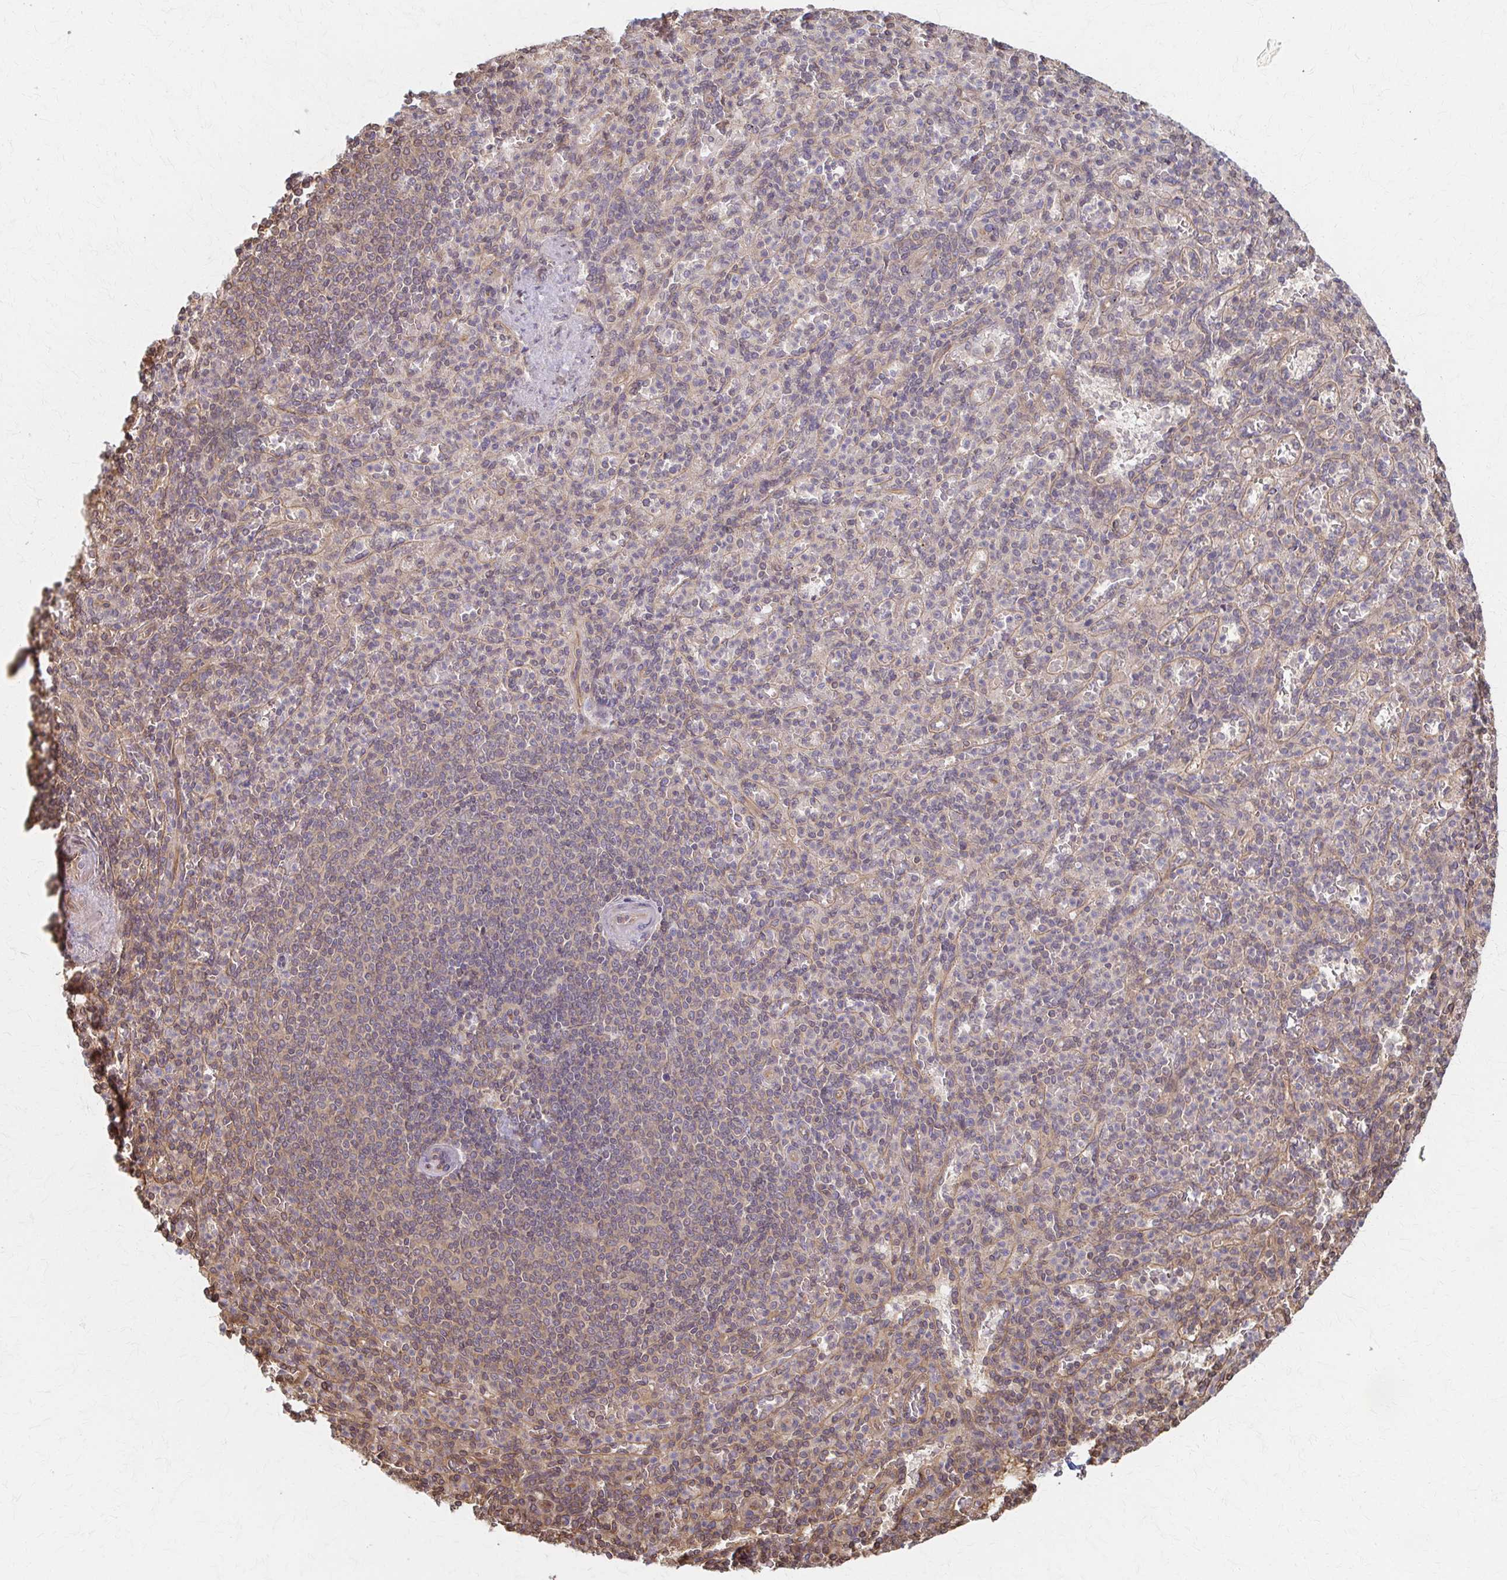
{"staining": {"intensity": "weak", "quantity": "<25%", "location": "cytoplasmic/membranous"}, "tissue": "spleen", "cell_type": "Cells in red pulp", "image_type": "normal", "snomed": [{"axis": "morphology", "description": "Normal tissue, NOS"}, {"axis": "topography", "description": "Spleen"}], "caption": "DAB immunohistochemical staining of unremarkable human spleen displays no significant expression in cells in red pulp.", "gene": "ARHGAP35", "patient": {"sex": "female", "age": 74}}